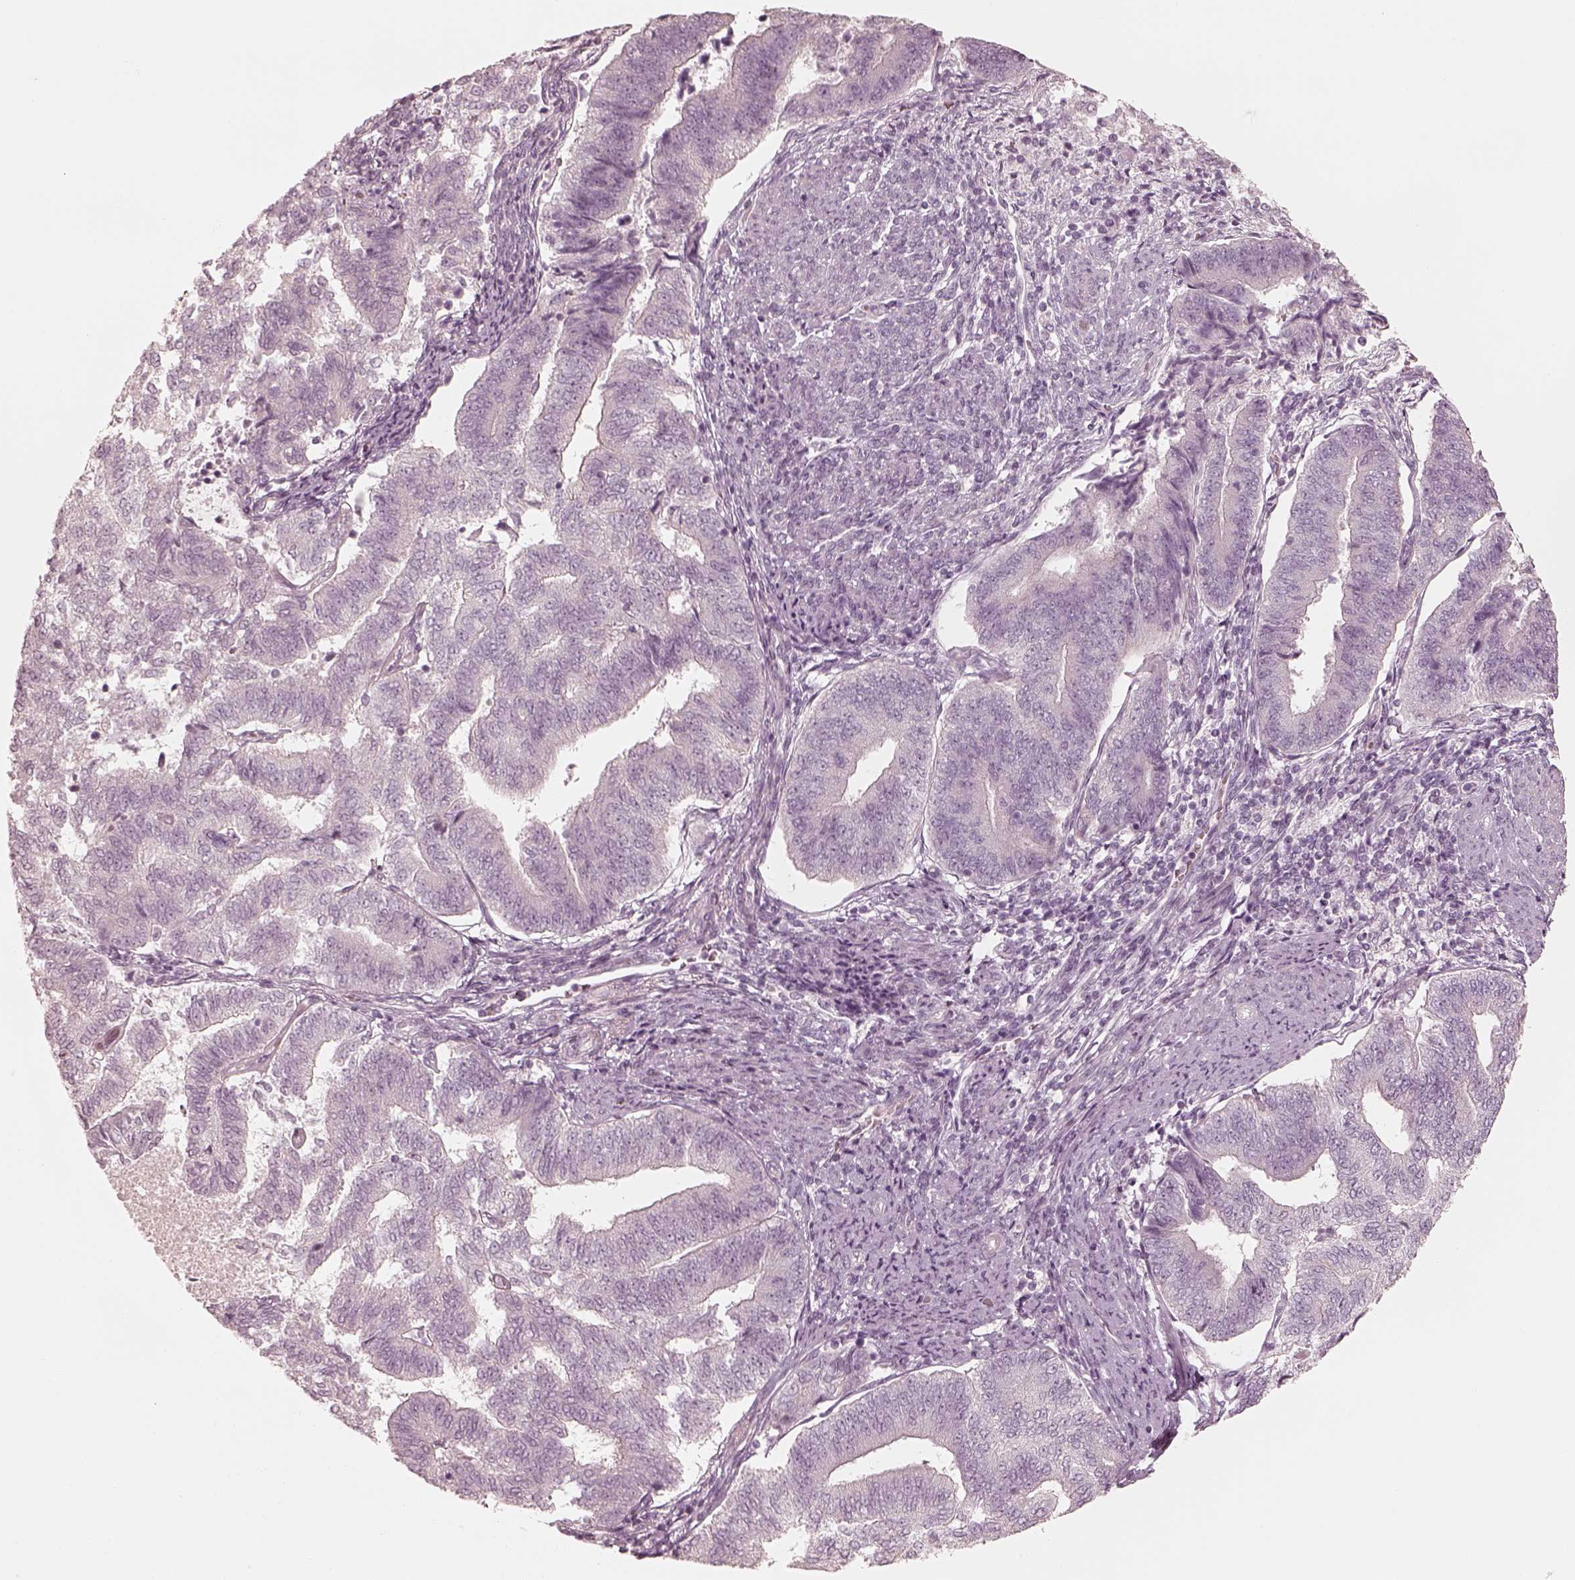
{"staining": {"intensity": "negative", "quantity": "none", "location": "none"}, "tissue": "endometrial cancer", "cell_type": "Tumor cells", "image_type": "cancer", "snomed": [{"axis": "morphology", "description": "Adenocarcinoma, NOS"}, {"axis": "topography", "description": "Endometrium"}], "caption": "Endometrial adenocarcinoma stained for a protein using immunohistochemistry demonstrates no positivity tumor cells.", "gene": "SPATA24", "patient": {"sex": "female", "age": 65}}